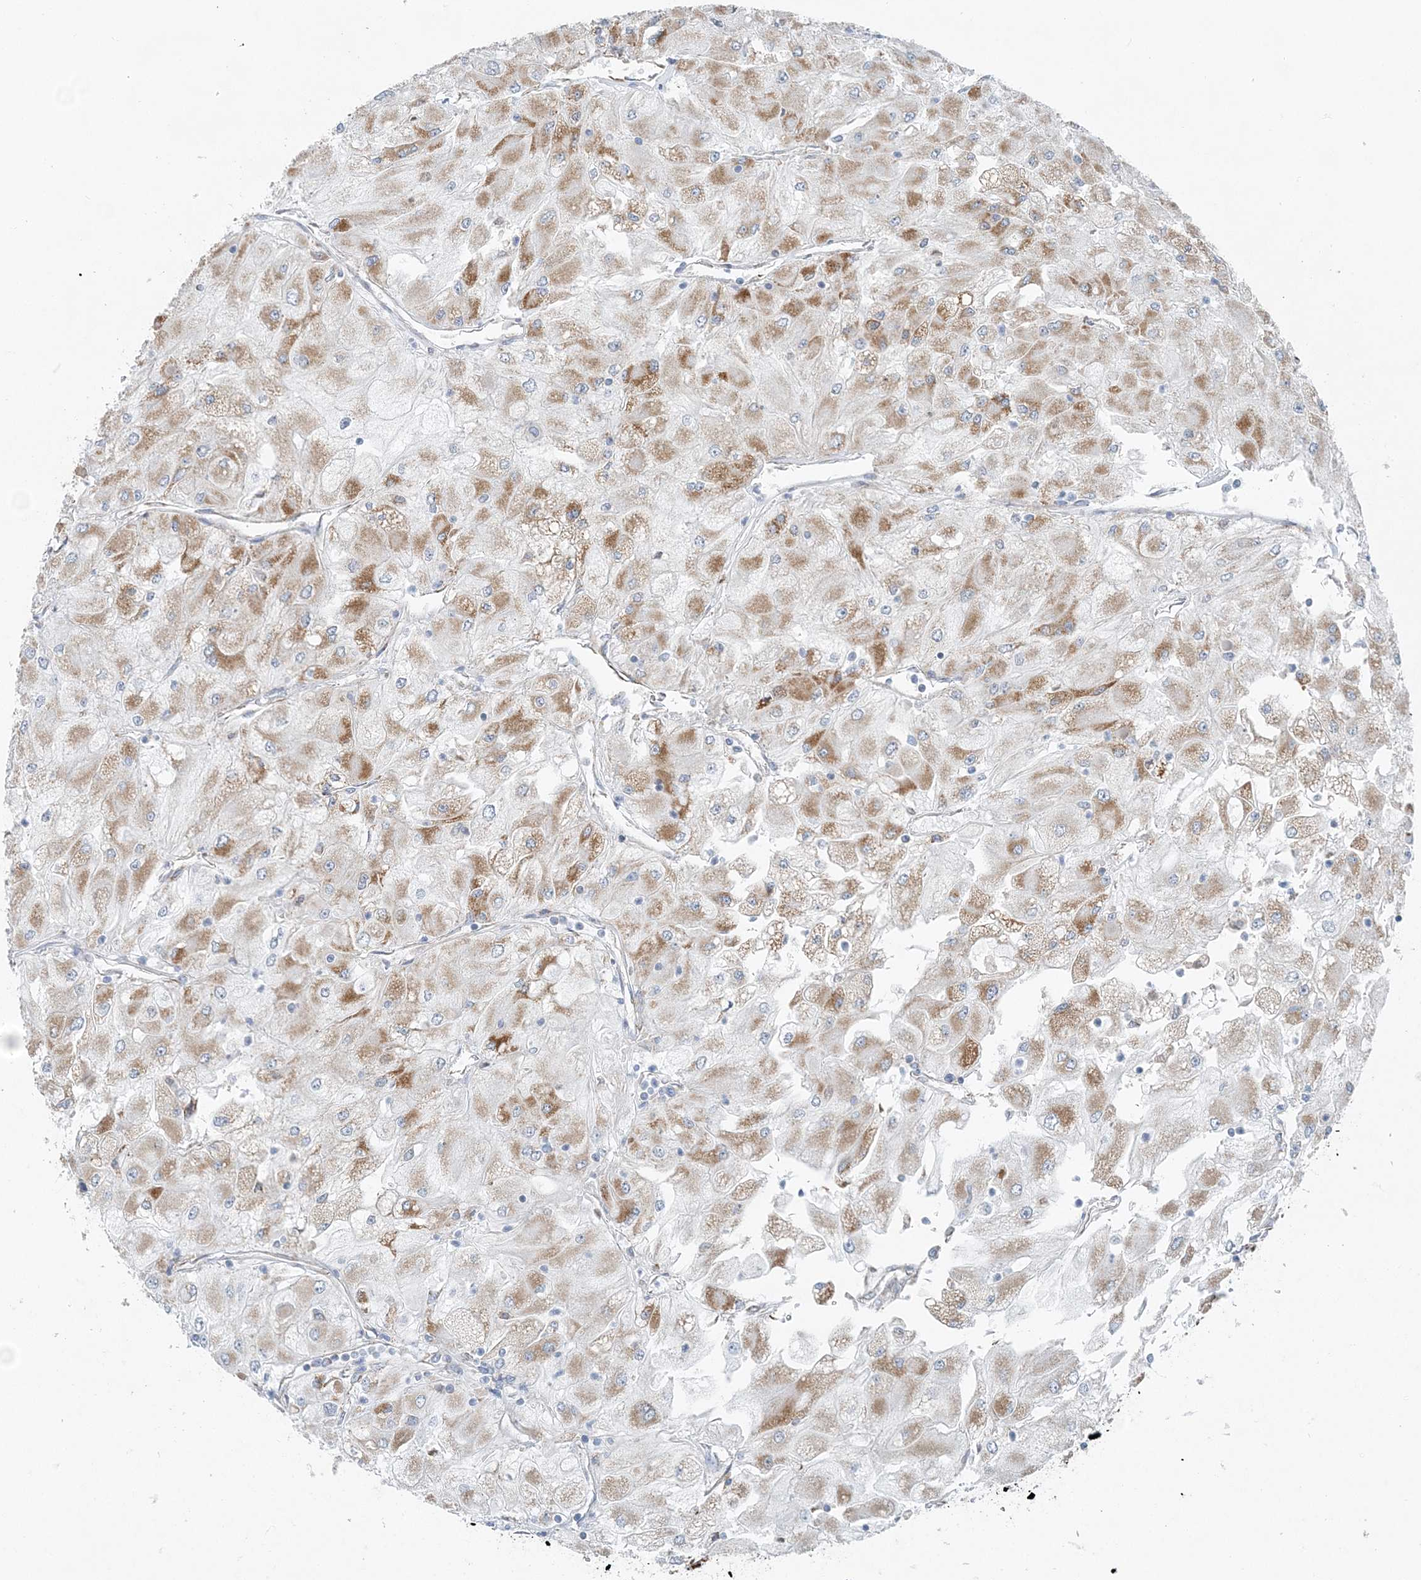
{"staining": {"intensity": "moderate", "quantity": ">75%", "location": "cytoplasmic/membranous"}, "tissue": "renal cancer", "cell_type": "Tumor cells", "image_type": "cancer", "snomed": [{"axis": "morphology", "description": "Adenocarcinoma, NOS"}, {"axis": "topography", "description": "Kidney"}], "caption": "There is medium levels of moderate cytoplasmic/membranous expression in tumor cells of renal cancer (adenocarcinoma), as demonstrated by immunohistochemical staining (brown color).", "gene": "PCCB", "patient": {"sex": "male", "age": 80}}